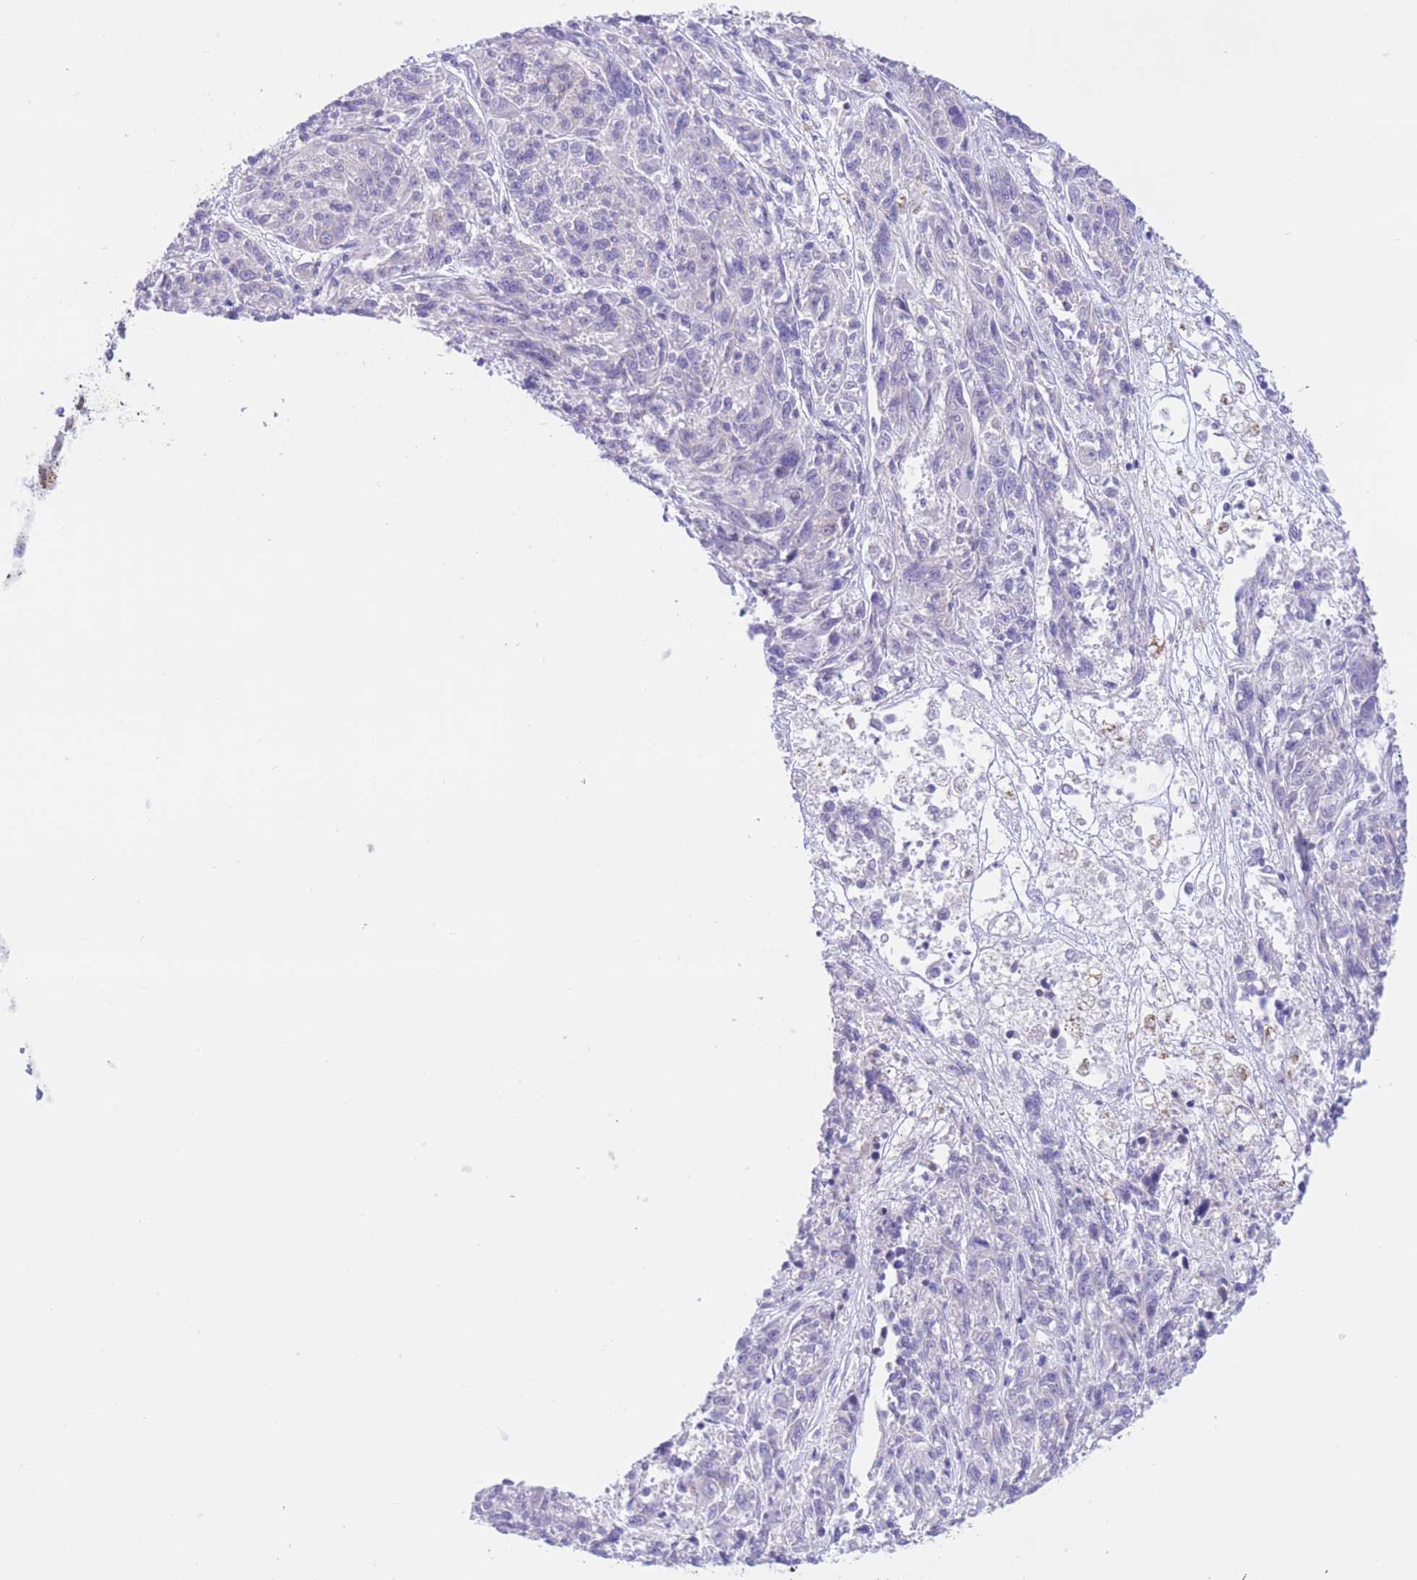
{"staining": {"intensity": "negative", "quantity": "none", "location": "none"}, "tissue": "melanoma", "cell_type": "Tumor cells", "image_type": "cancer", "snomed": [{"axis": "morphology", "description": "Malignant melanoma, NOS"}, {"axis": "topography", "description": "Skin"}], "caption": "An immunohistochemistry photomicrograph of melanoma is shown. There is no staining in tumor cells of melanoma. (Brightfield microscopy of DAB IHC at high magnification).", "gene": "RPL39L", "patient": {"sex": "male", "age": 53}}